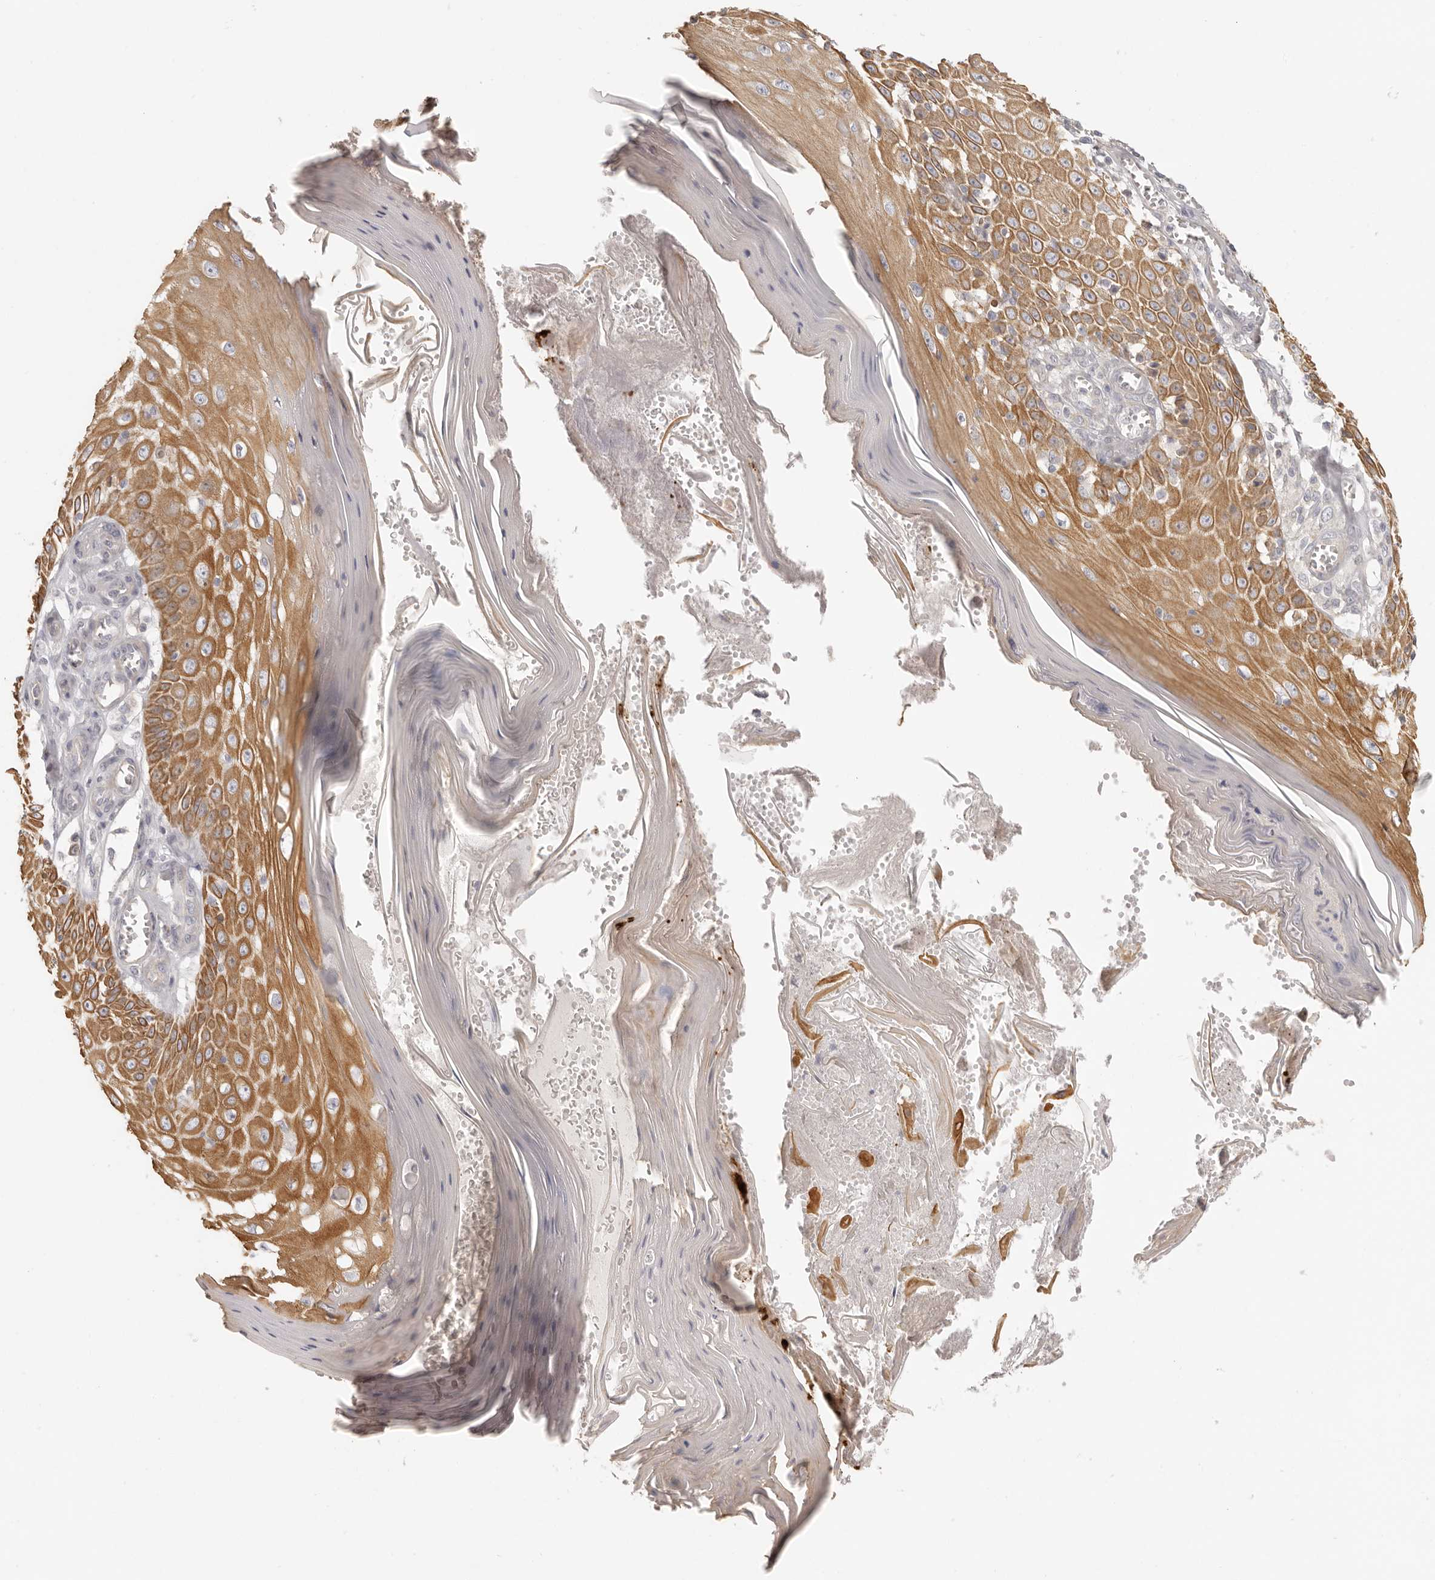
{"staining": {"intensity": "moderate", "quantity": ">75%", "location": "cytoplasmic/membranous"}, "tissue": "skin cancer", "cell_type": "Tumor cells", "image_type": "cancer", "snomed": [{"axis": "morphology", "description": "Squamous cell carcinoma, NOS"}, {"axis": "topography", "description": "Skin"}], "caption": "Tumor cells demonstrate moderate cytoplasmic/membranous positivity in about >75% of cells in skin cancer. Nuclei are stained in blue.", "gene": "RXFP1", "patient": {"sex": "female", "age": 73}}